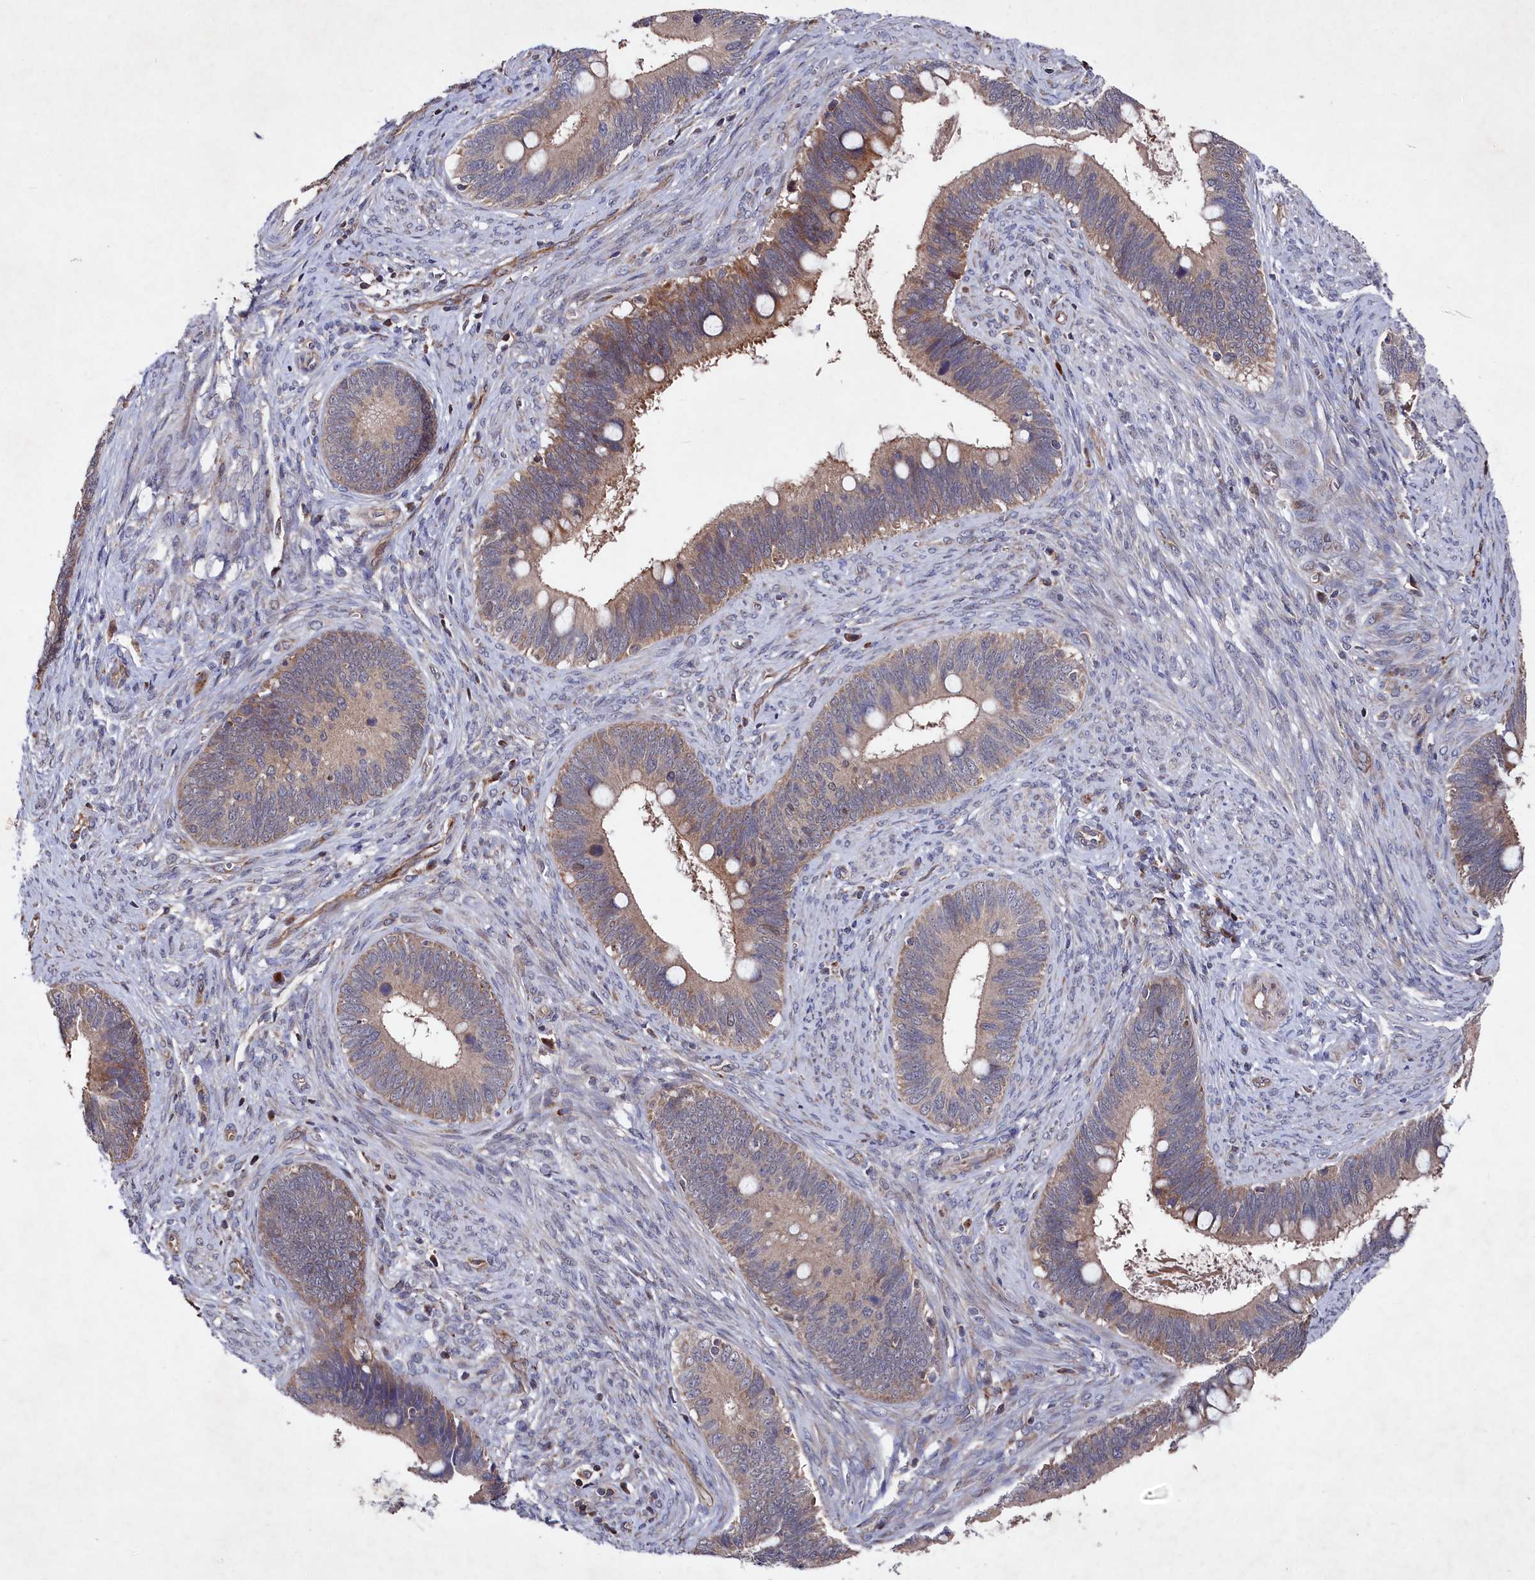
{"staining": {"intensity": "moderate", "quantity": ">75%", "location": "cytoplasmic/membranous"}, "tissue": "cervical cancer", "cell_type": "Tumor cells", "image_type": "cancer", "snomed": [{"axis": "morphology", "description": "Adenocarcinoma, NOS"}, {"axis": "topography", "description": "Cervix"}], "caption": "A brown stain shows moderate cytoplasmic/membranous positivity of a protein in cervical adenocarcinoma tumor cells.", "gene": "SUPV3L1", "patient": {"sex": "female", "age": 42}}